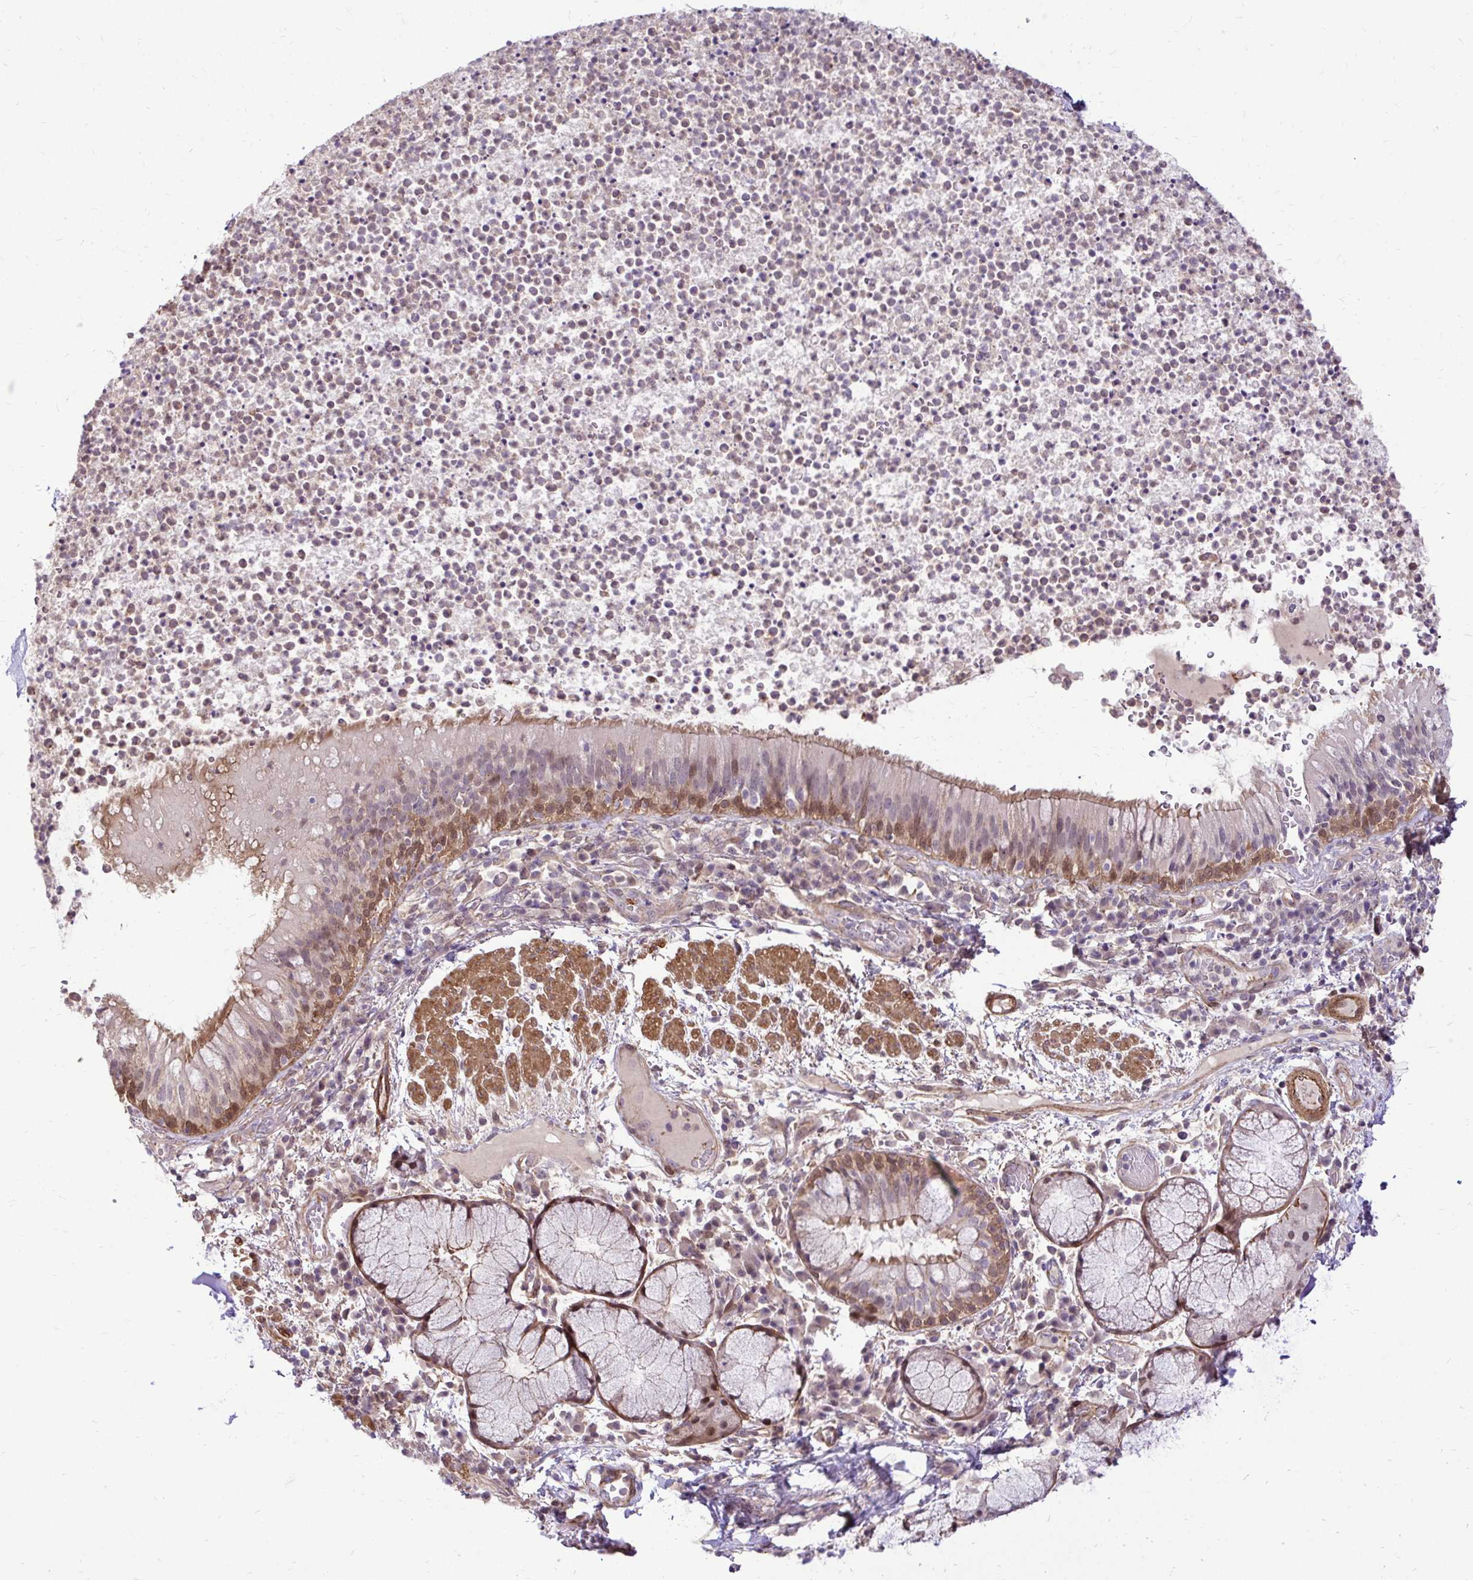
{"staining": {"intensity": "moderate", "quantity": "25%-75%", "location": "cytoplasmic/membranous"}, "tissue": "bronchus", "cell_type": "Respiratory epithelial cells", "image_type": "normal", "snomed": [{"axis": "morphology", "description": "Normal tissue, NOS"}, {"axis": "topography", "description": "Lymph node"}, {"axis": "topography", "description": "Bronchus"}], "caption": "This image exhibits benign bronchus stained with immunohistochemistry to label a protein in brown. The cytoplasmic/membranous of respiratory epithelial cells show moderate positivity for the protein. Nuclei are counter-stained blue.", "gene": "TRIP6", "patient": {"sex": "male", "age": 56}}